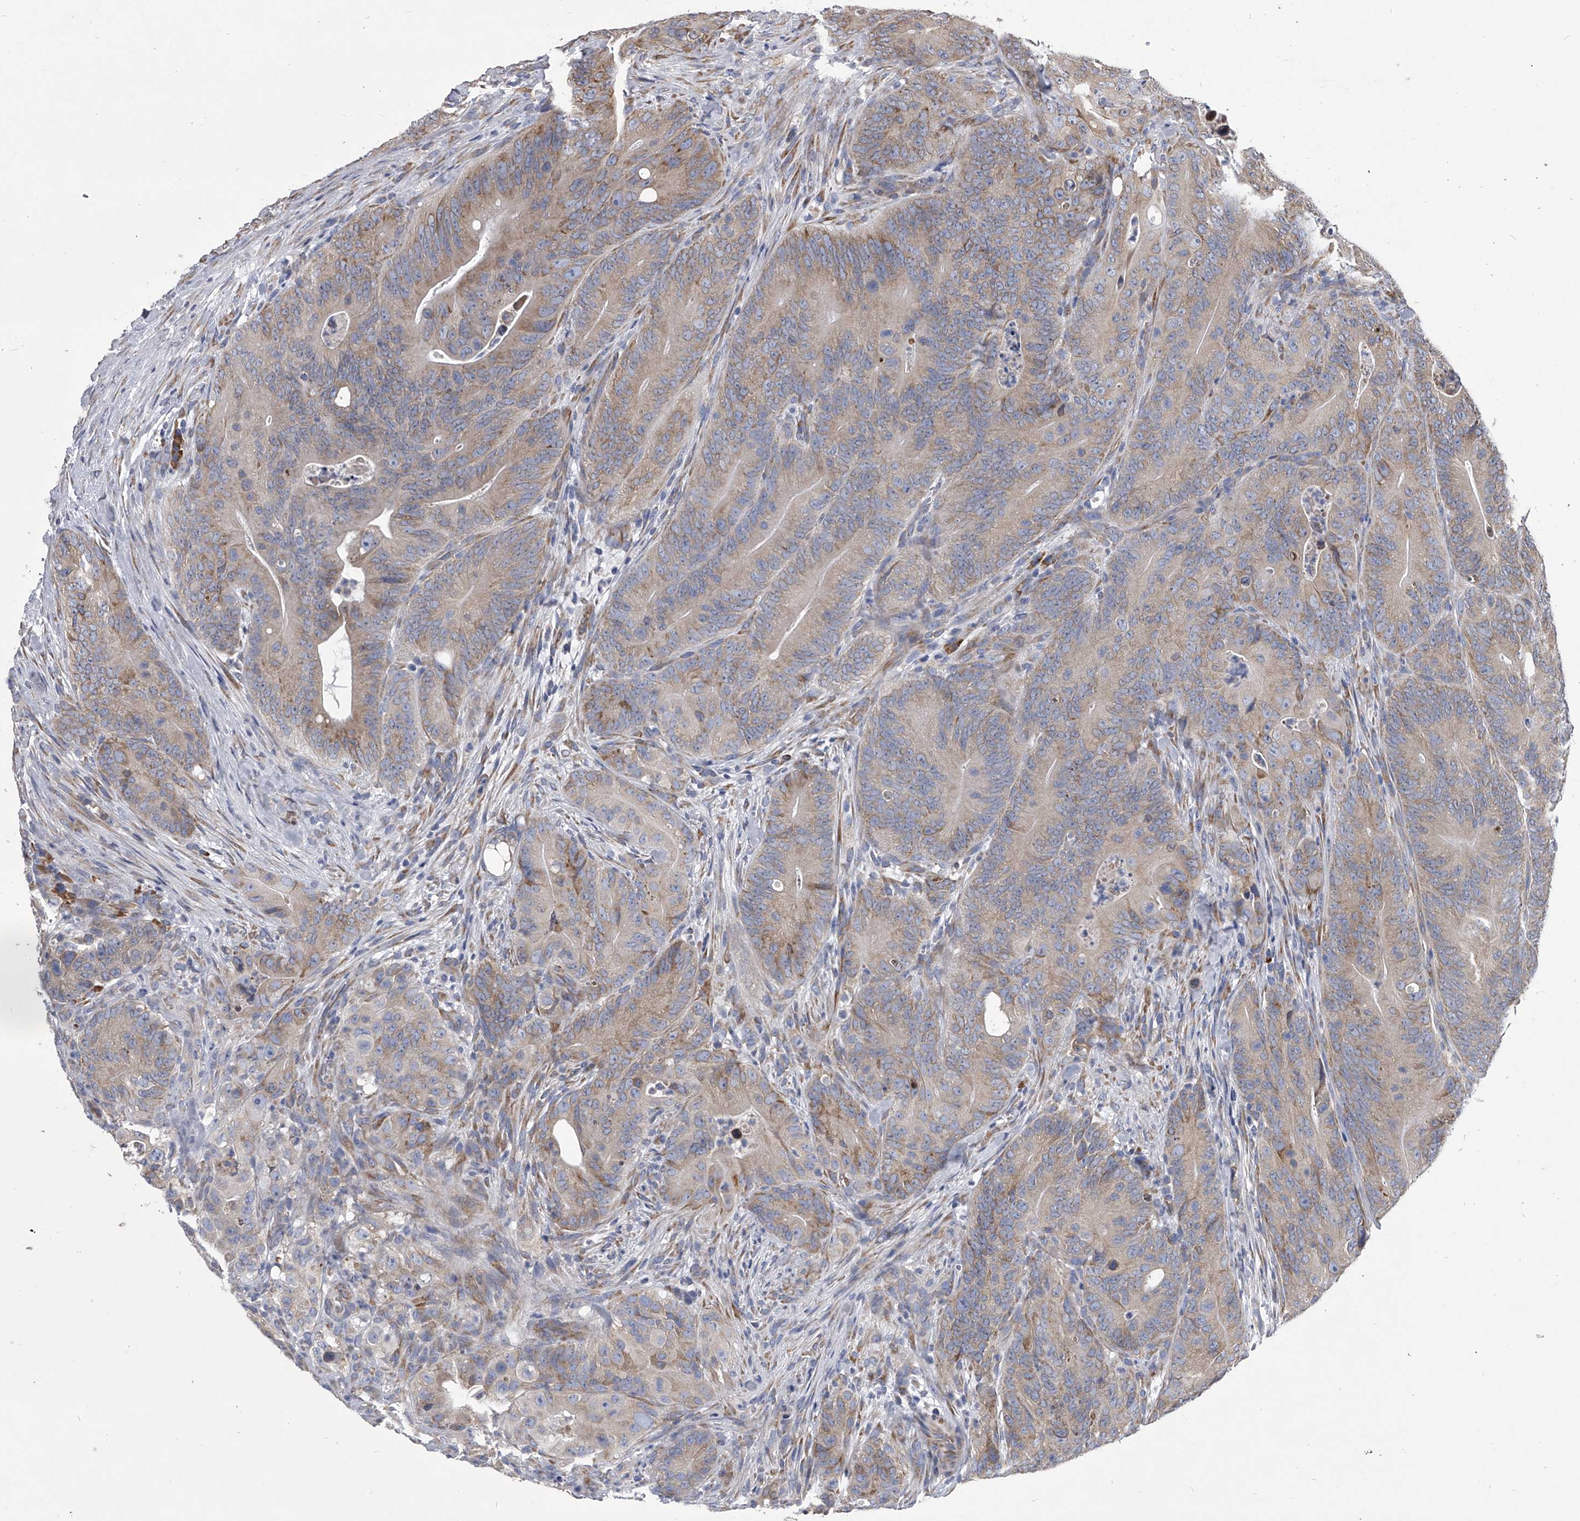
{"staining": {"intensity": "weak", "quantity": ">75%", "location": "cytoplasmic/membranous"}, "tissue": "colorectal cancer", "cell_type": "Tumor cells", "image_type": "cancer", "snomed": [{"axis": "morphology", "description": "Normal tissue, NOS"}, {"axis": "topography", "description": "Colon"}], "caption": "The histopathology image shows staining of colorectal cancer, revealing weak cytoplasmic/membranous protein positivity (brown color) within tumor cells. (Brightfield microscopy of DAB IHC at high magnification).", "gene": "CCR4", "patient": {"sex": "female", "age": 82}}